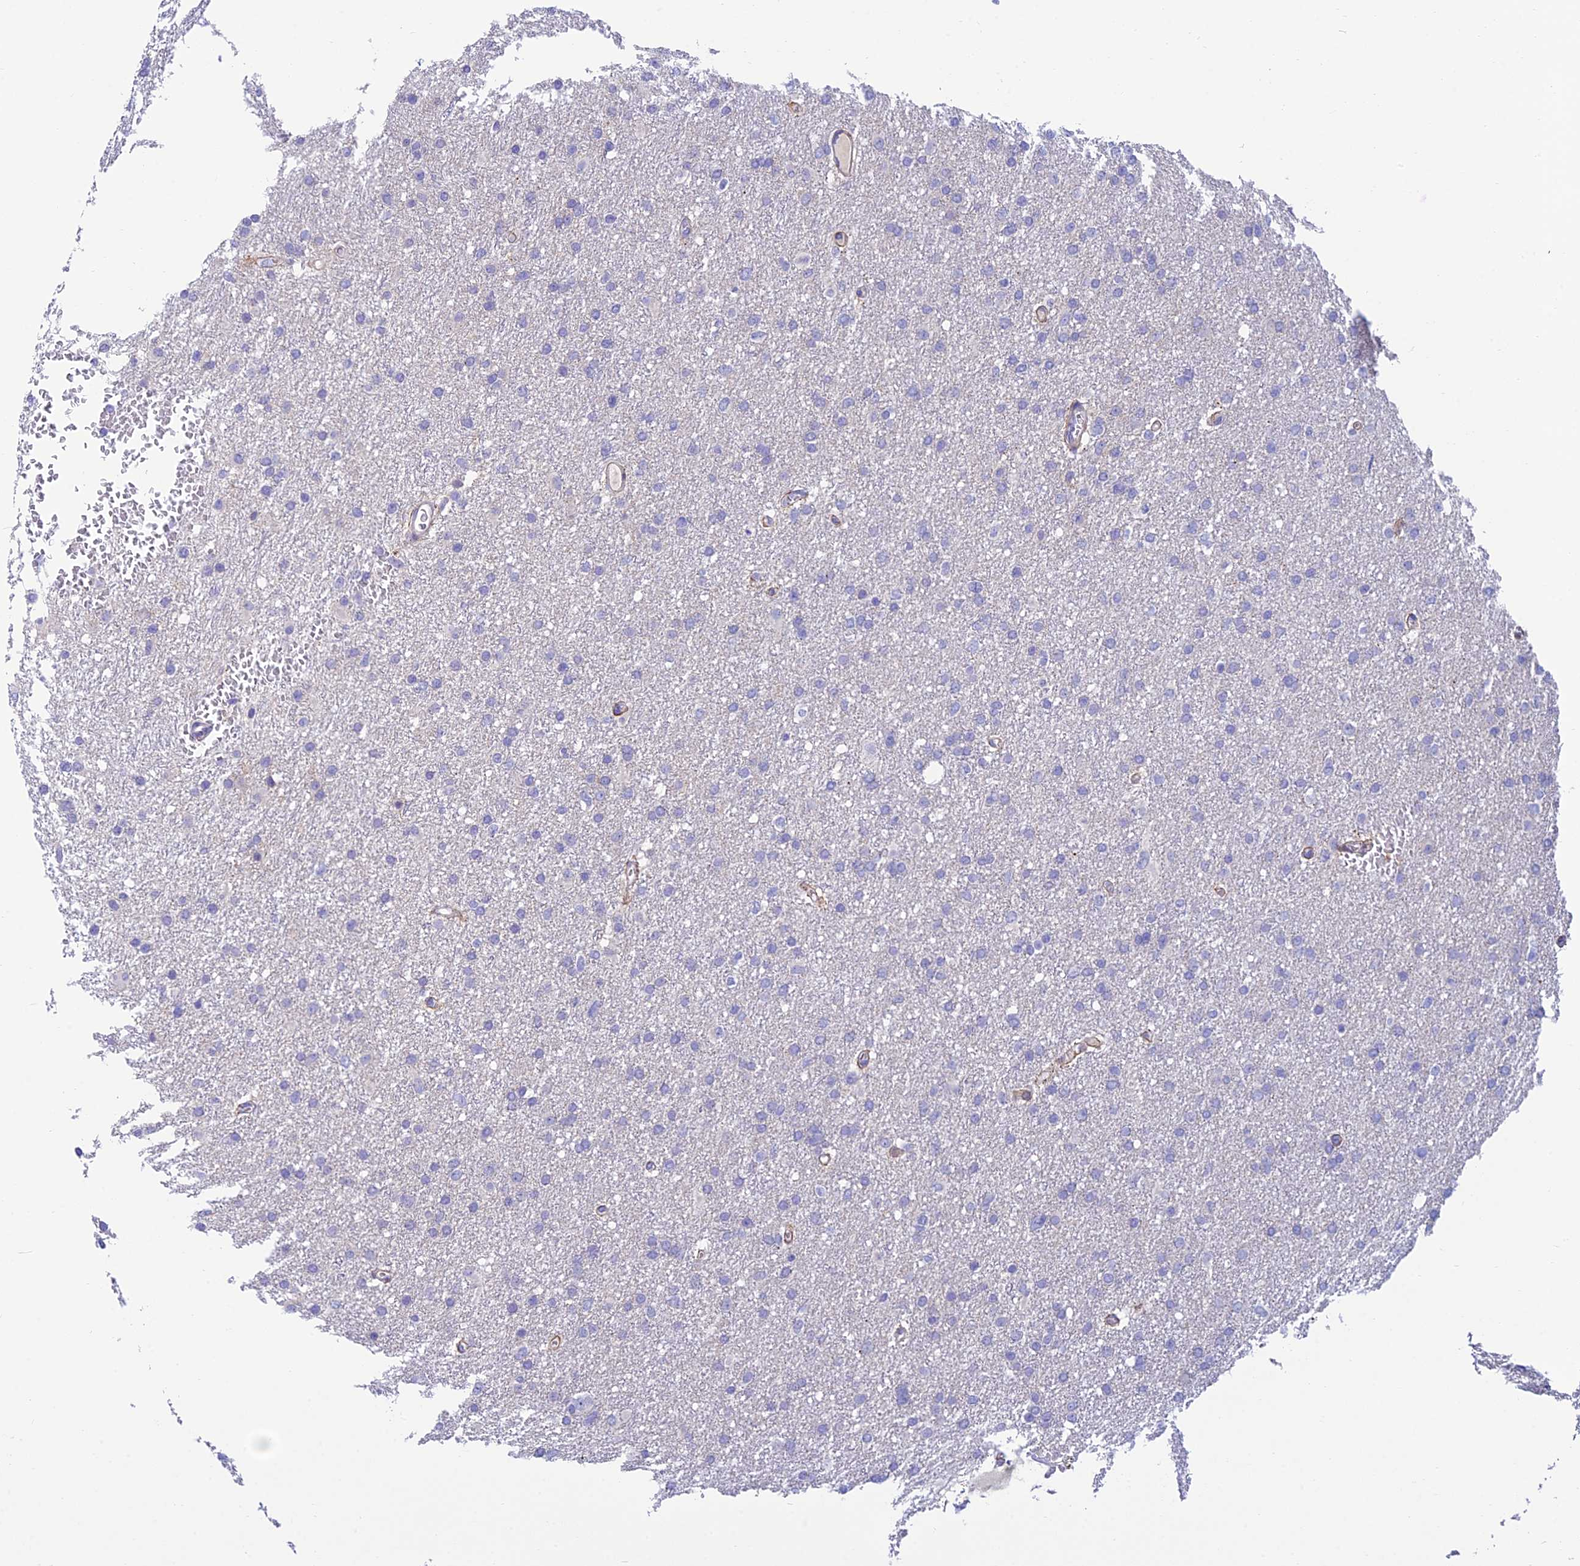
{"staining": {"intensity": "negative", "quantity": "none", "location": "none"}, "tissue": "glioma", "cell_type": "Tumor cells", "image_type": "cancer", "snomed": [{"axis": "morphology", "description": "Glioma, malignant, High grade"}, {"axis": "topography", "description": "Cerebral cortex"}], "caption": "Tumor cells are negative for protein expression in human glioma.", "gene": "MACIR", "patient": {"sex": "female", "age": 36}}